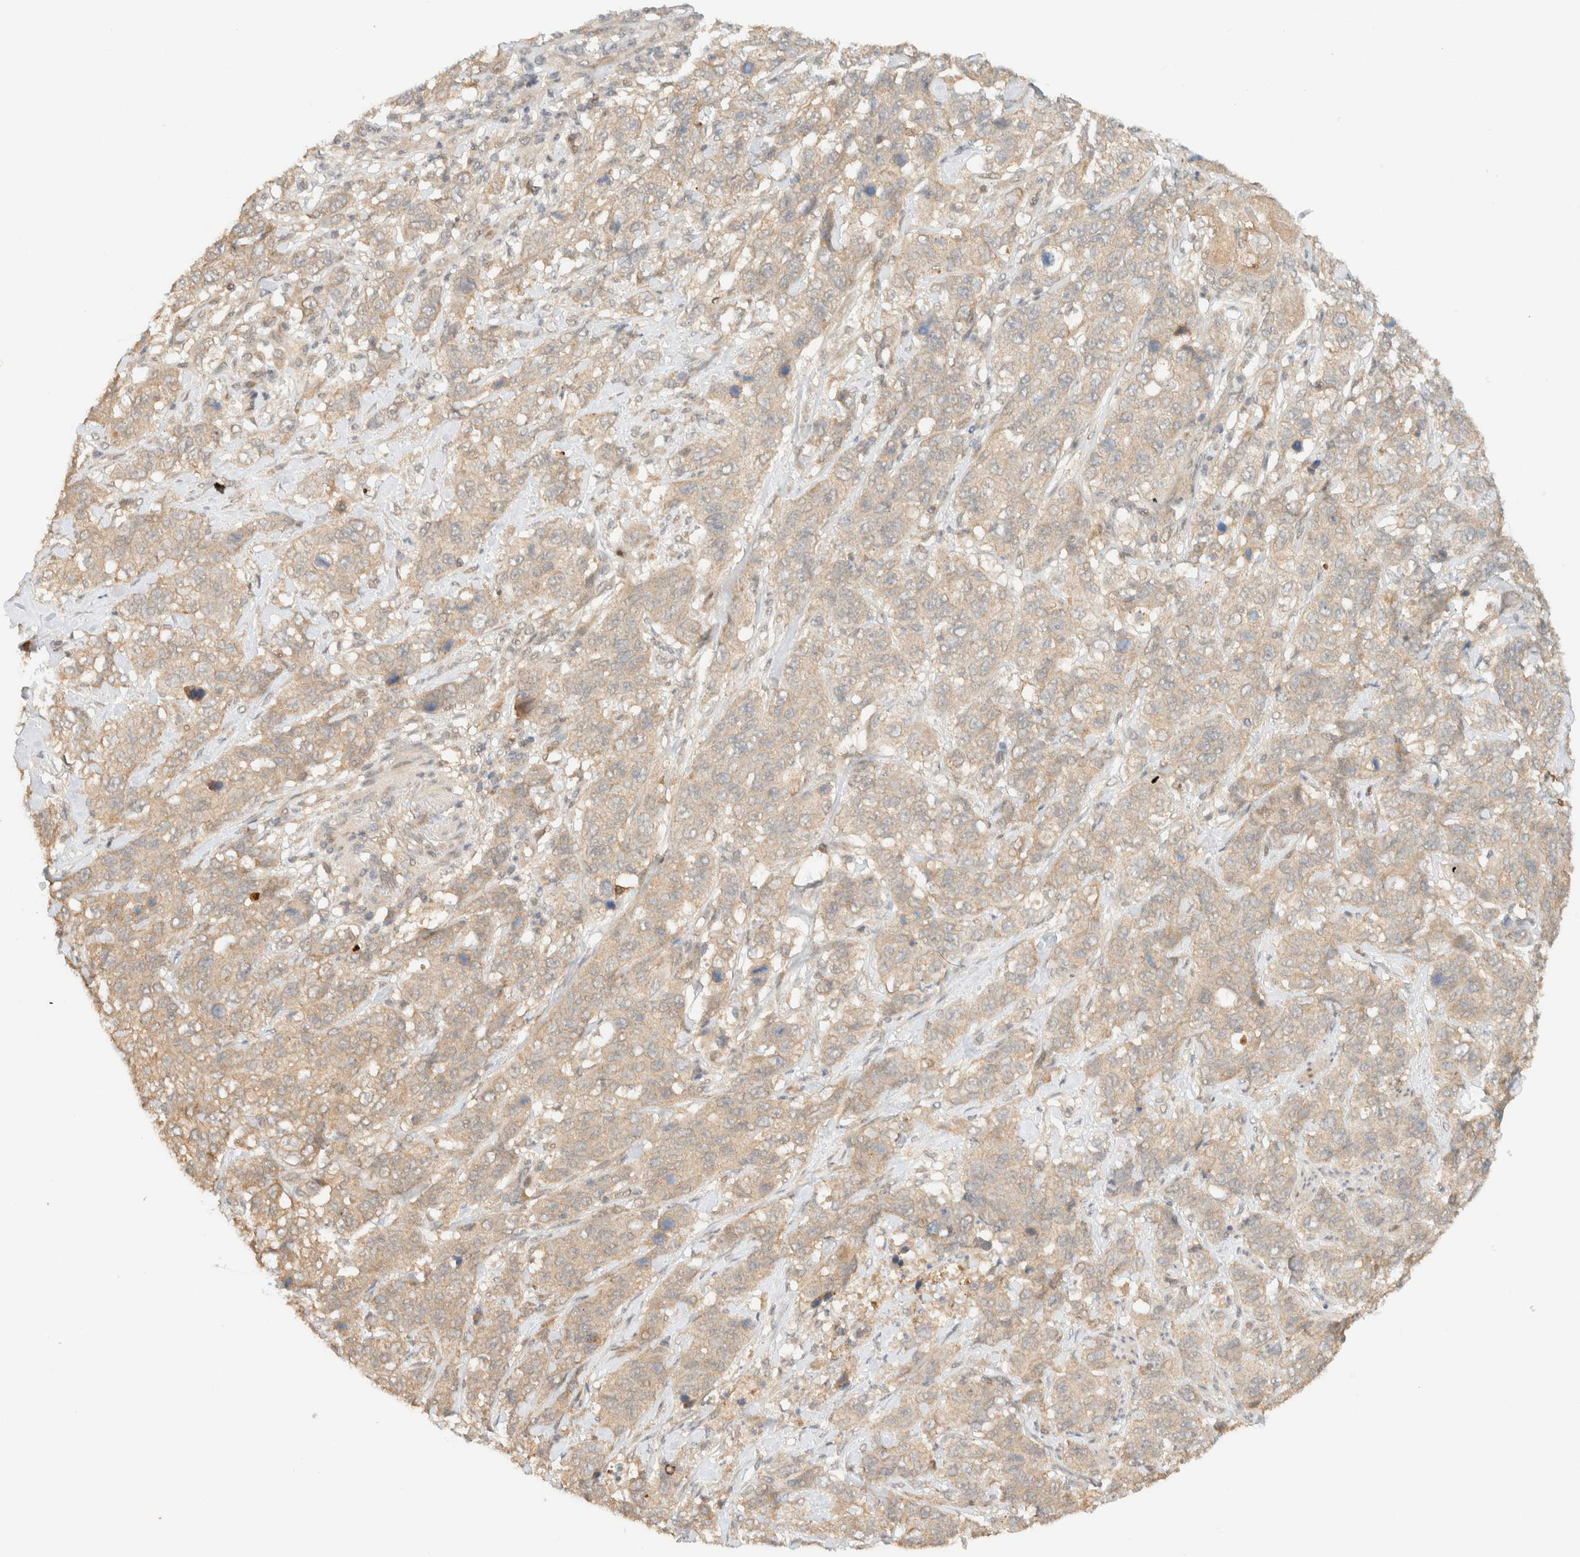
{"staining": {"intensity": "weak", "quantity": ">75%", "location": "cytoplasmic/membranous"}, "tissue": "stomach cancer", "cell_type": "Tumor cells", "image_type": "cancer", "snomed": [{"axis": "morphology", "description": "Adenocarcinoma, NOS"}, {"axis": "topography", "description": "Stomach"}], "caption": "Tumor cells show low levels of weak cytoplasmic/membranous expression in about >75% of cells in stomach cancer. (DAB (3,3'-diaminobenzidine) IHC, brown staining for protein, blue staining for nuclei).", "gene": "ZBTB34", "patient": {"sex": "male", "age": 48}}